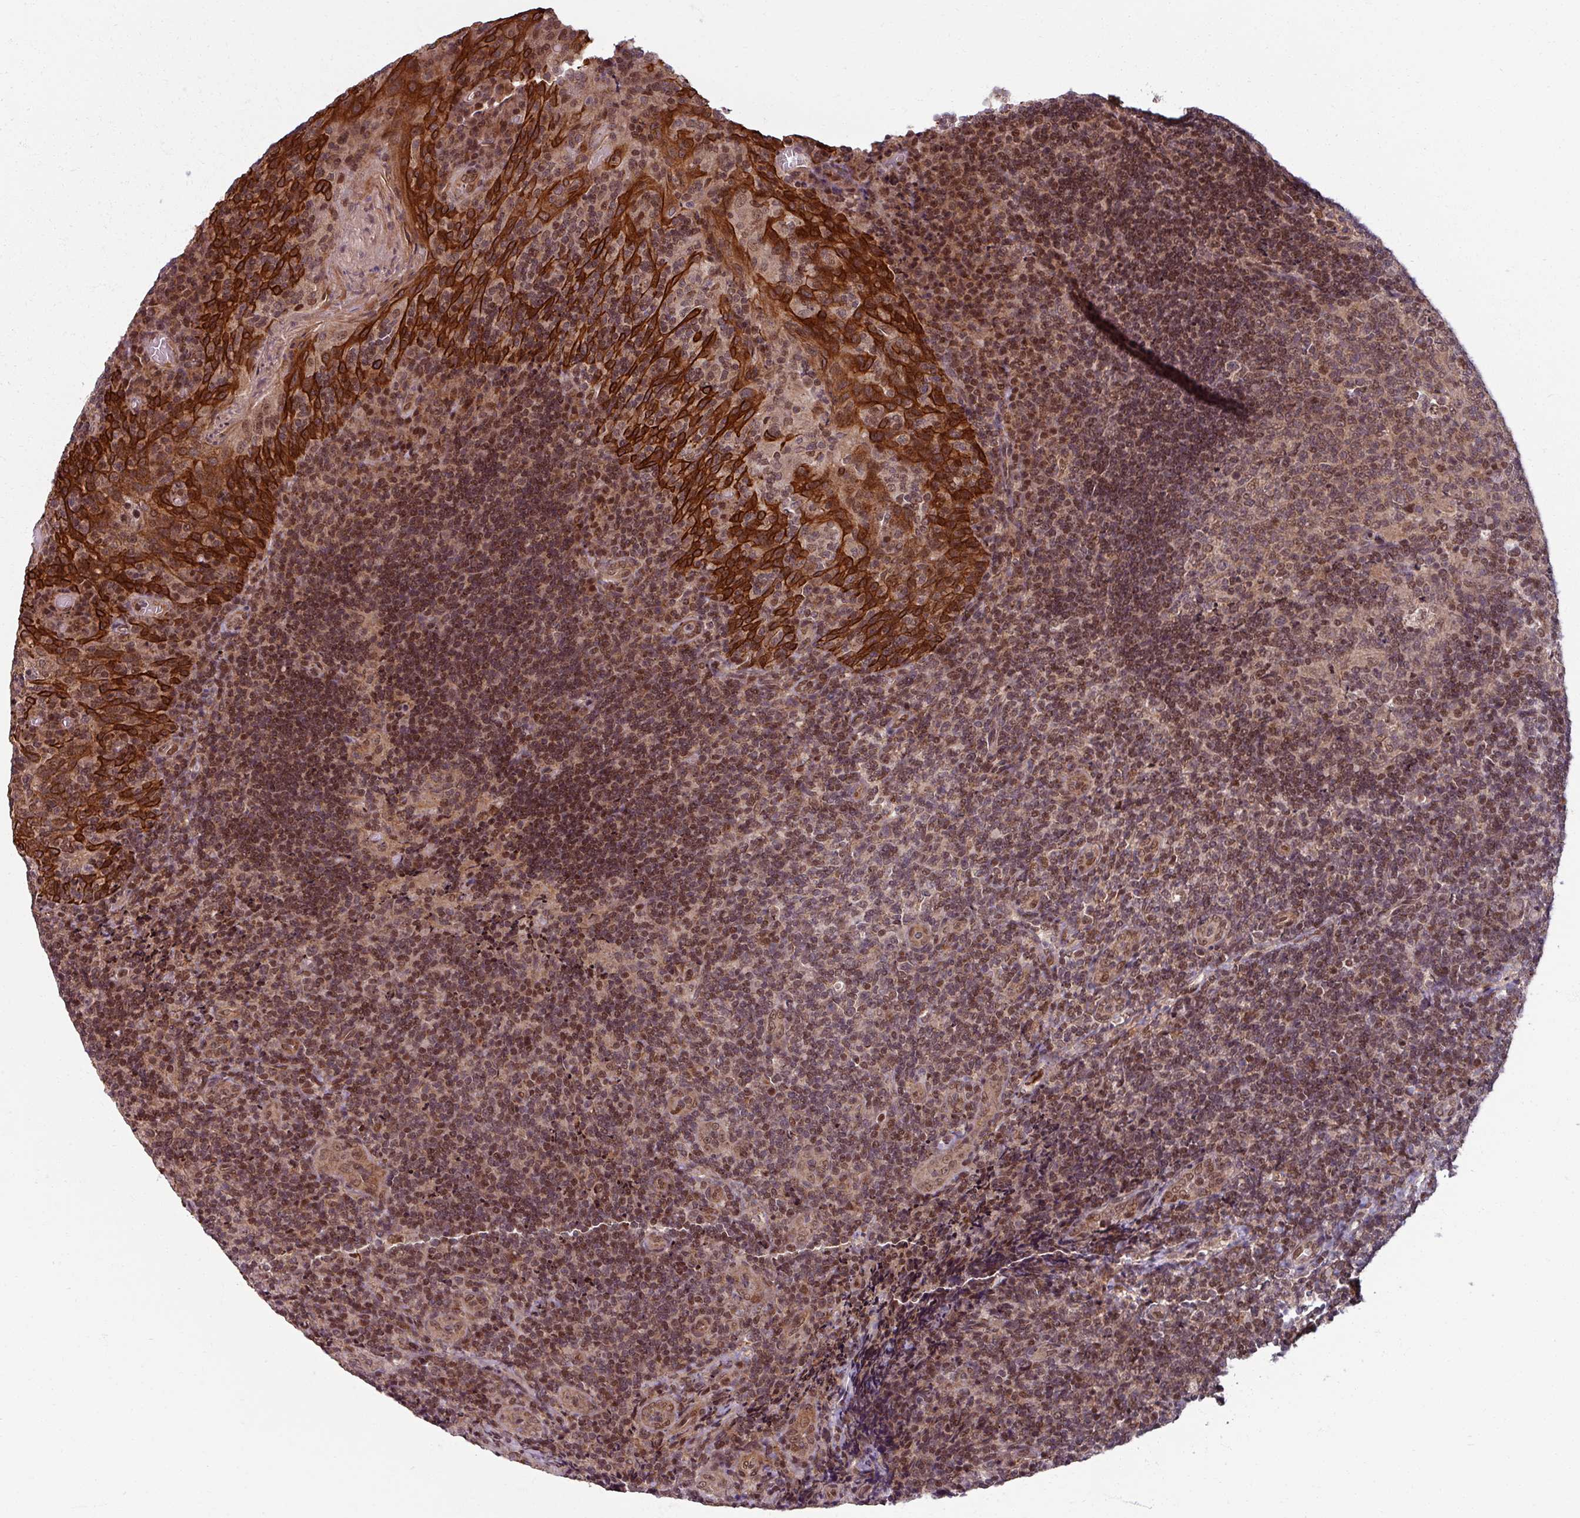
{"staining": {"intensity": "moderate", "quantity": "25%-75%", "location": "nuclear"}, "tissue": "tonsil", "cell_type": "Germinal center cells", "image_type": "normal", "snomed": [{"axis": "morphology", "description": "Normal tissue, NOS"}, {"axis": "topography", "description": "Tonsil"}], "caption": "Tonsil stained with DAB (3,3'-diaminobenzidine) immunohistochemistry exhibits medium levels of moderate nuclear staining in approximately 25%-75% of germinal center cells.", "gene": "SWI5", "patient": {"sex": "male", "age": 17}}